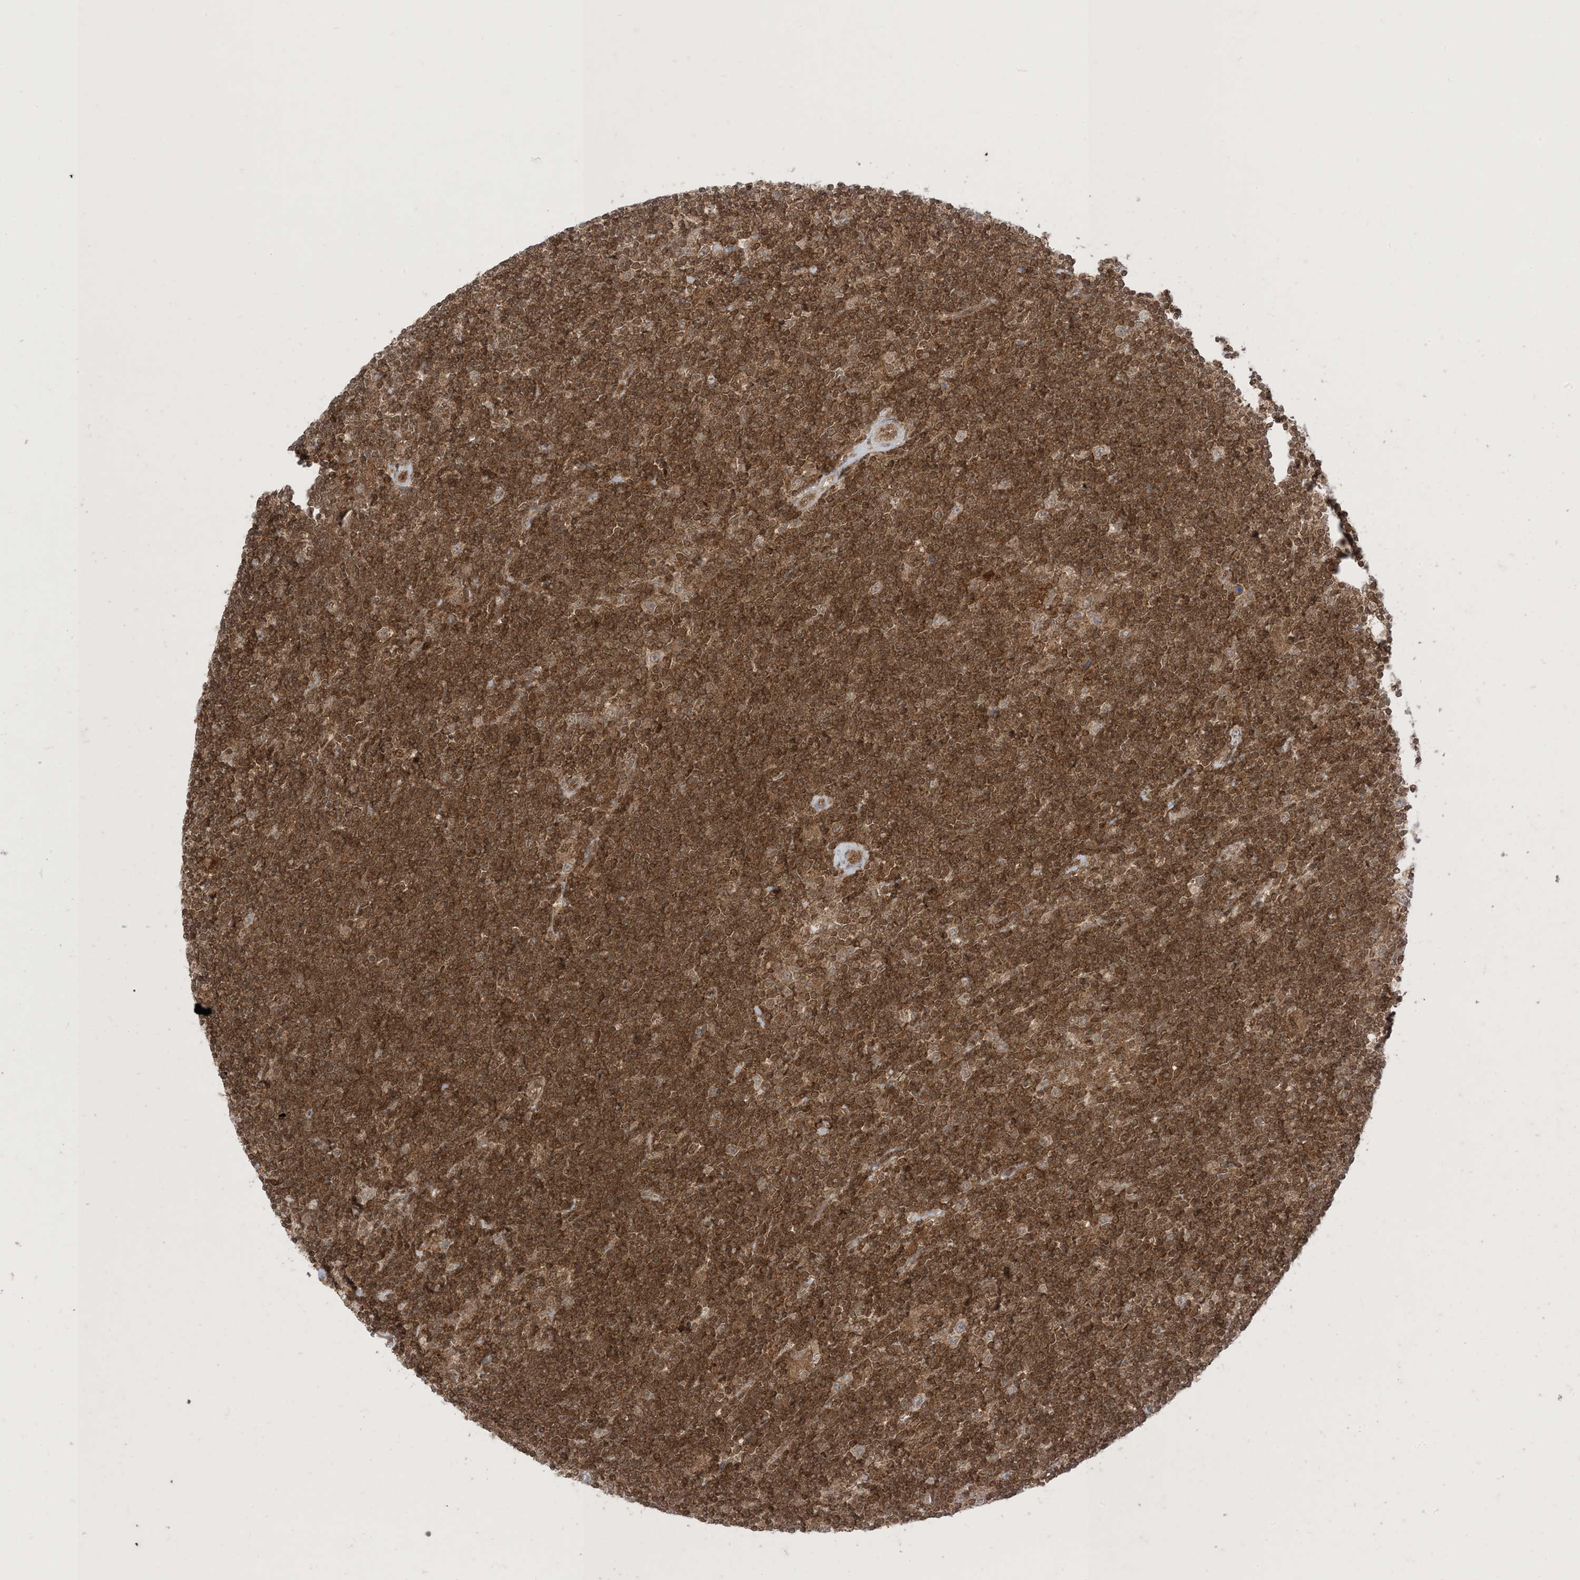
{"staining": {"intensity": "moderate", "quantity": ">75%", "location": "cytoplasmic/membranous"}, "tissue": "lymphoma", "cell_type": "Tumor cells", "image_type": "cancer", "snomed": [{"axis": "morphology", "description": "Malignant lymphoma, non-Hodgkin's type, Low grade"}, {"axis": "topography", "description": "Spleen"}], "caption": "Immunohistochemical staining of lymphoma displays medium levels of moderate cytoplasmic/membranous protein positivity in about >75% of tumor cells.", "gene": "PTPA", "patient": {"sex": "male", "age": 76}}